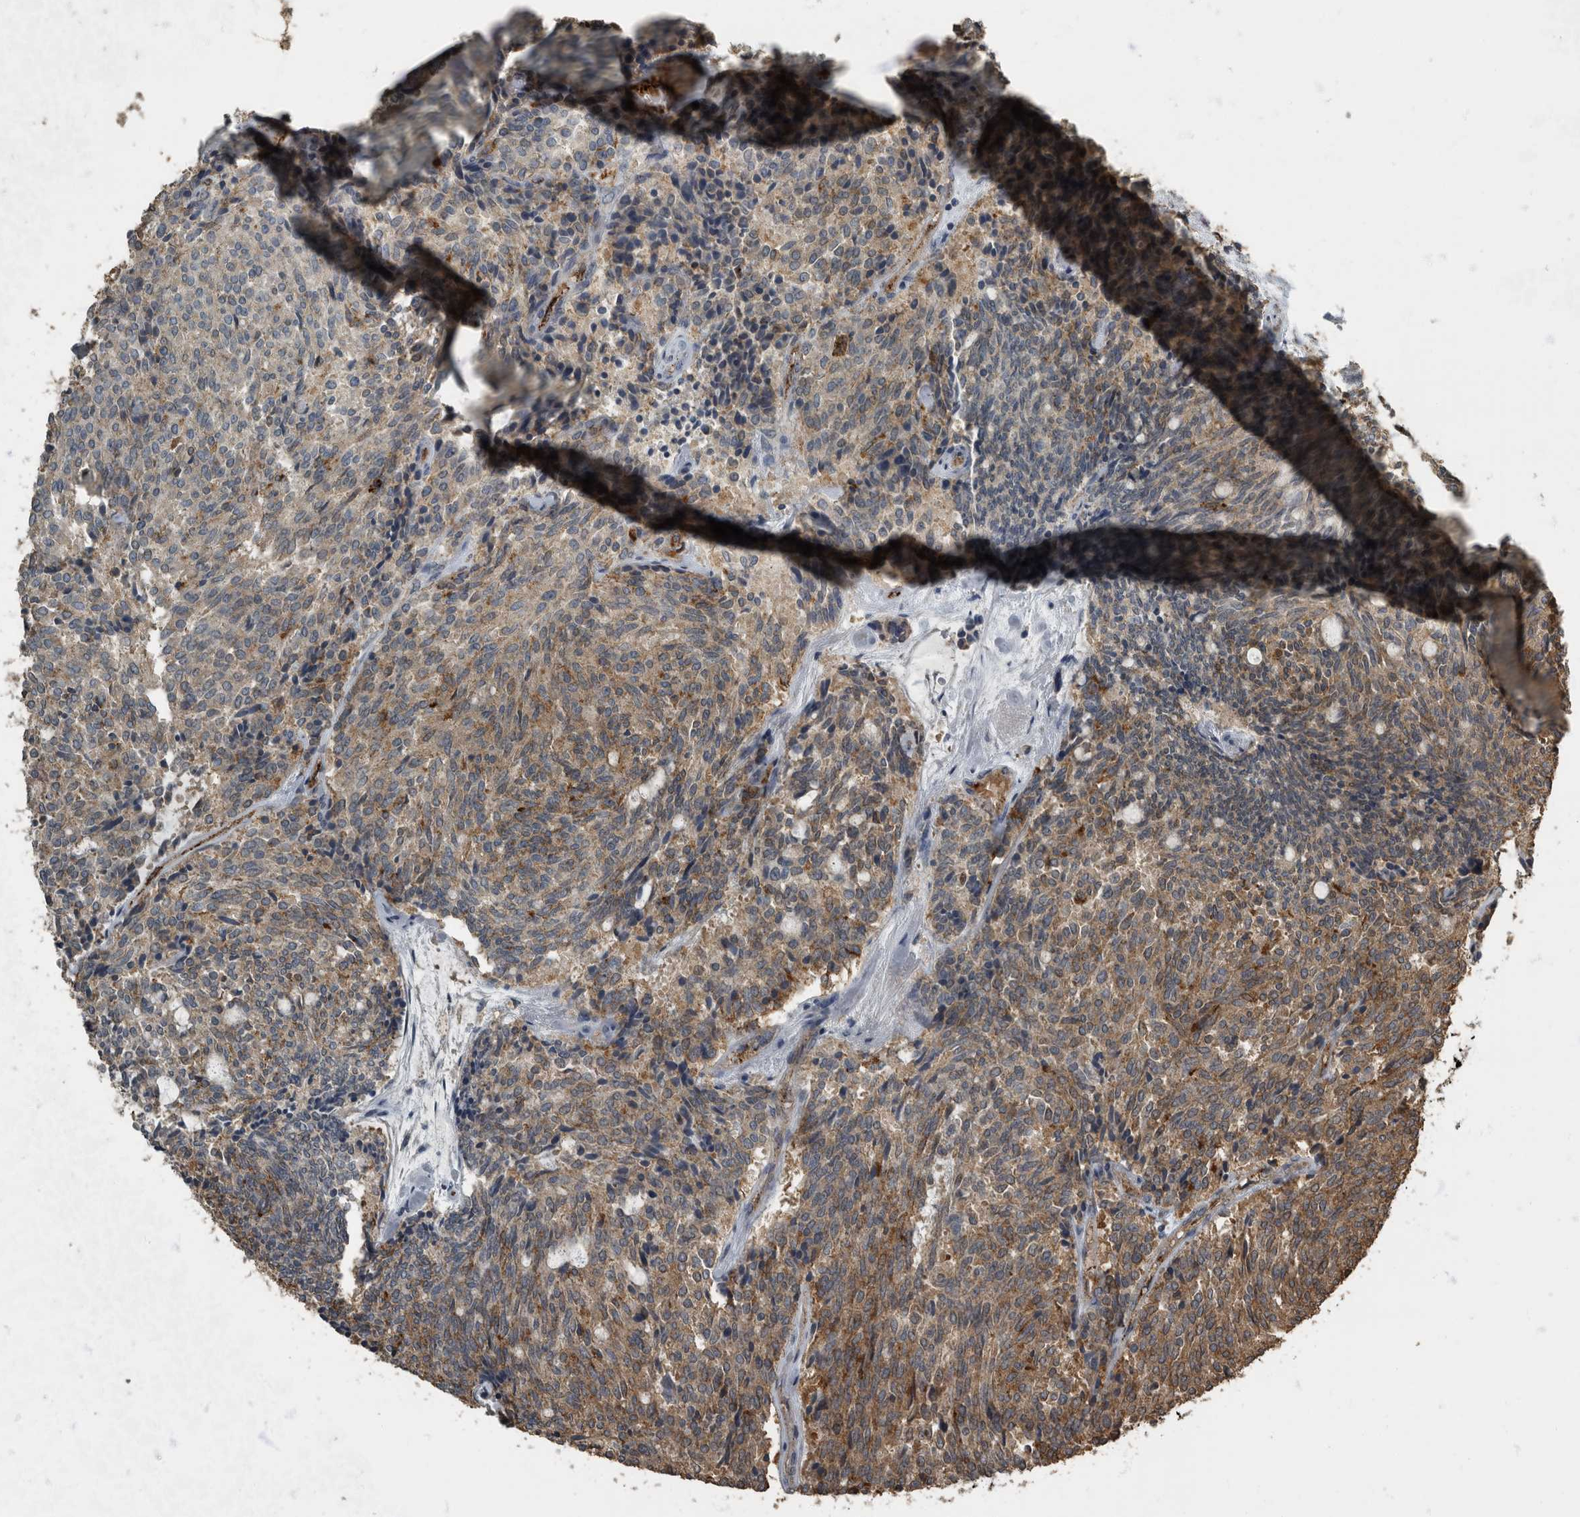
{"staining": {"intensity": "weak", "quantity": "25%-75%", "location": "cytoplasmic/membranous"}, "tissue": "carcinoid", "cell_type": "Tumor cells", "image_type": "cancer", "snomed": [{"axis": "morphology", "description": "Carcinoid, malignant, NOS"}, {"axis": "topography", "description": "Pancreas"}], "caption": "Protein analysis of malignant carcinoid tissue exhibits weak cytoplasmic/membranous expression in about 25%-75% of tumor cells. (DAB IHC, brown staining for protein, blue staining for nuclei).", "gene": "IL15RA", "patient": {"sex": "female", "age": 54}}